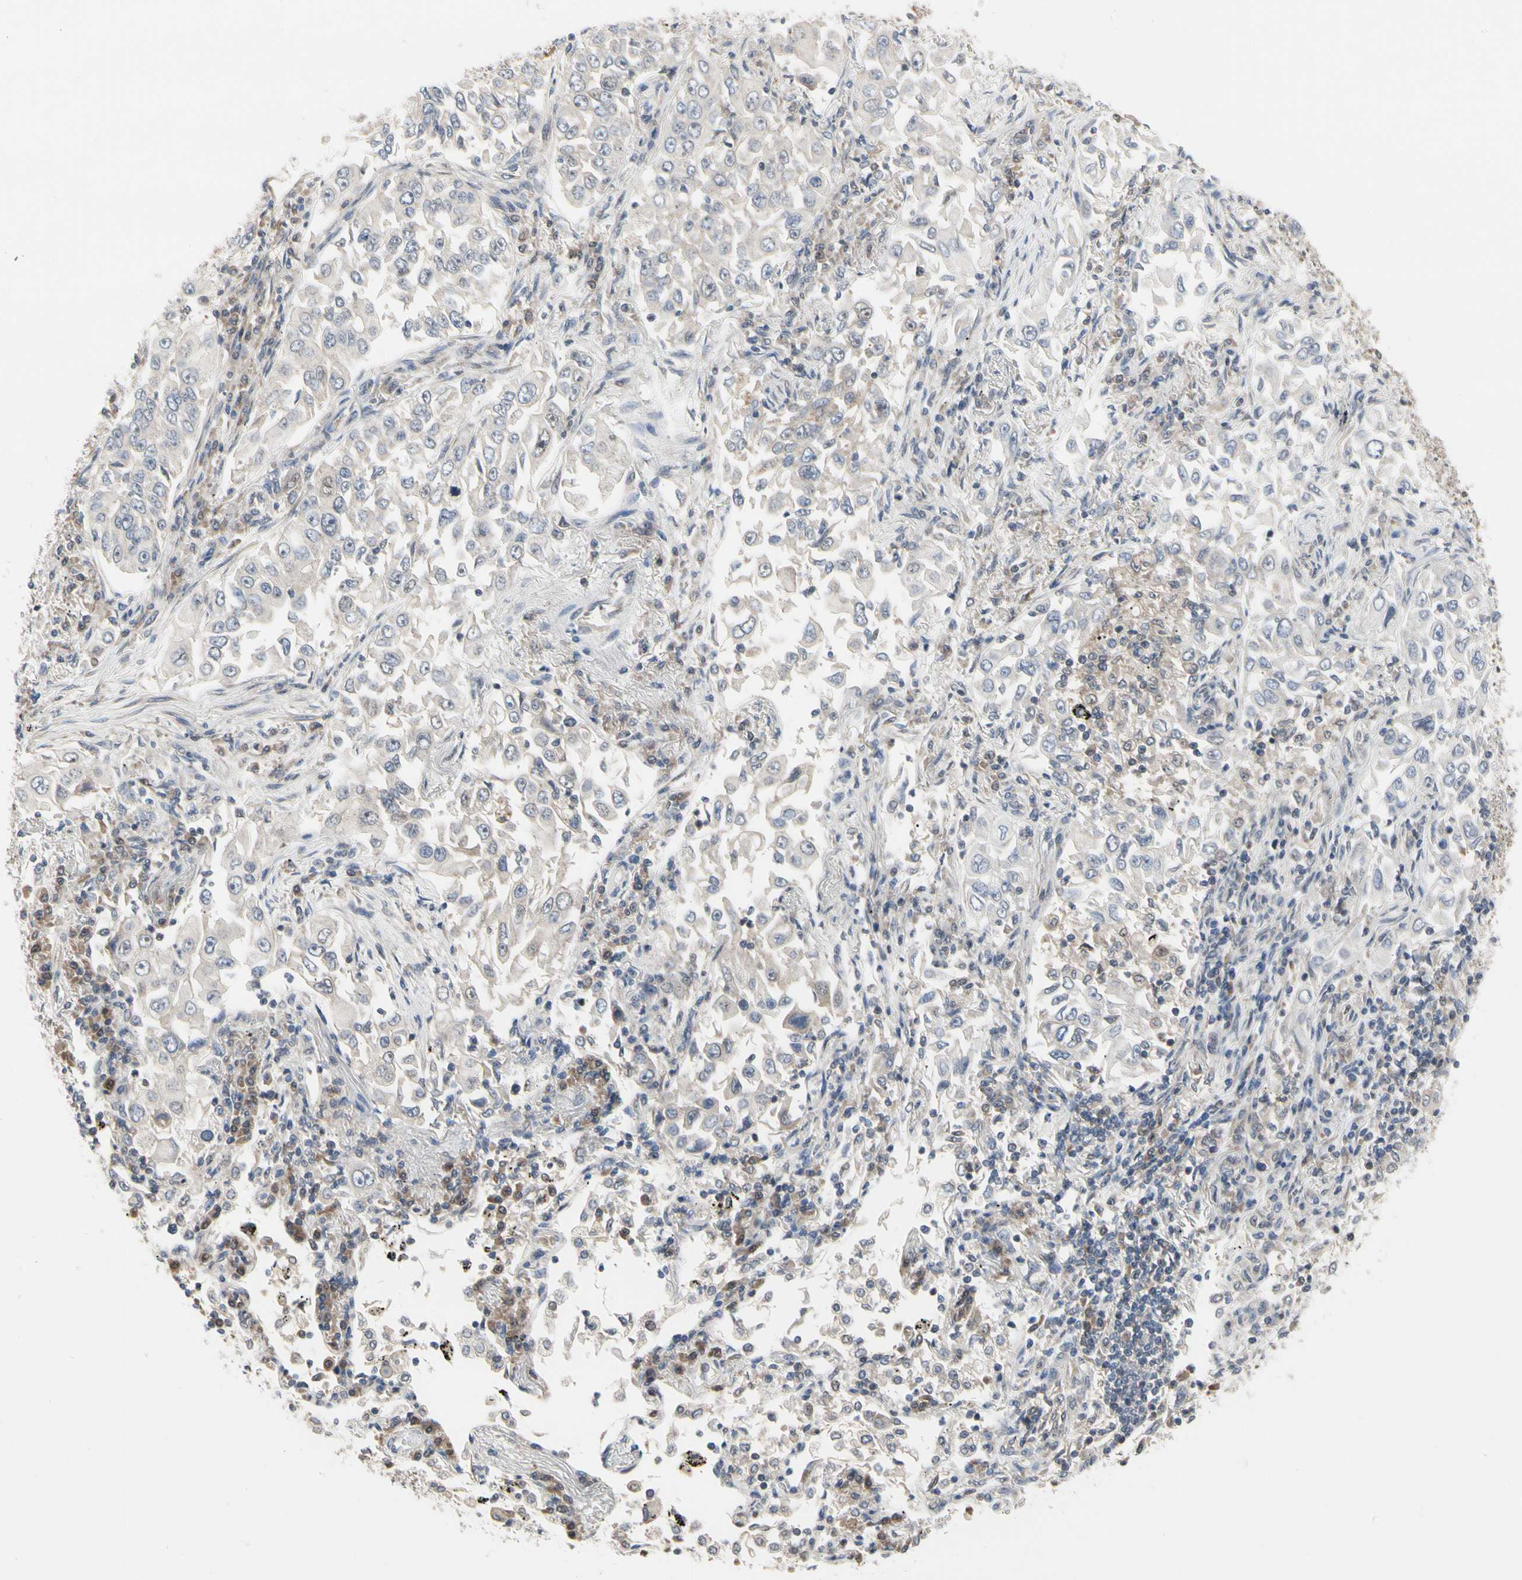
{"staining": {"intensity": "weak", "quantity": "25%-75%", "location": "cytoplasmic/membranous"}, "tissue": "lung cancer", "cell_type": "Tumor cells", "image_type": "cancer", "snomed": [{"axis": "morphology", "description": "Adenocarcinoma, NOS"}, {"axis": "topography", "description": "Lung"}], "caption": "Immunohistochemistry (IHC) photomicrograph of human adenocarcinoma (lung) stained for a protein (brown), which reveals low levels of weak cytoplasmic/membranous expression in about 25%-75% of tumor cells.", "gene": "CDK5", "patient": {"sex": "male", "age": 84}}